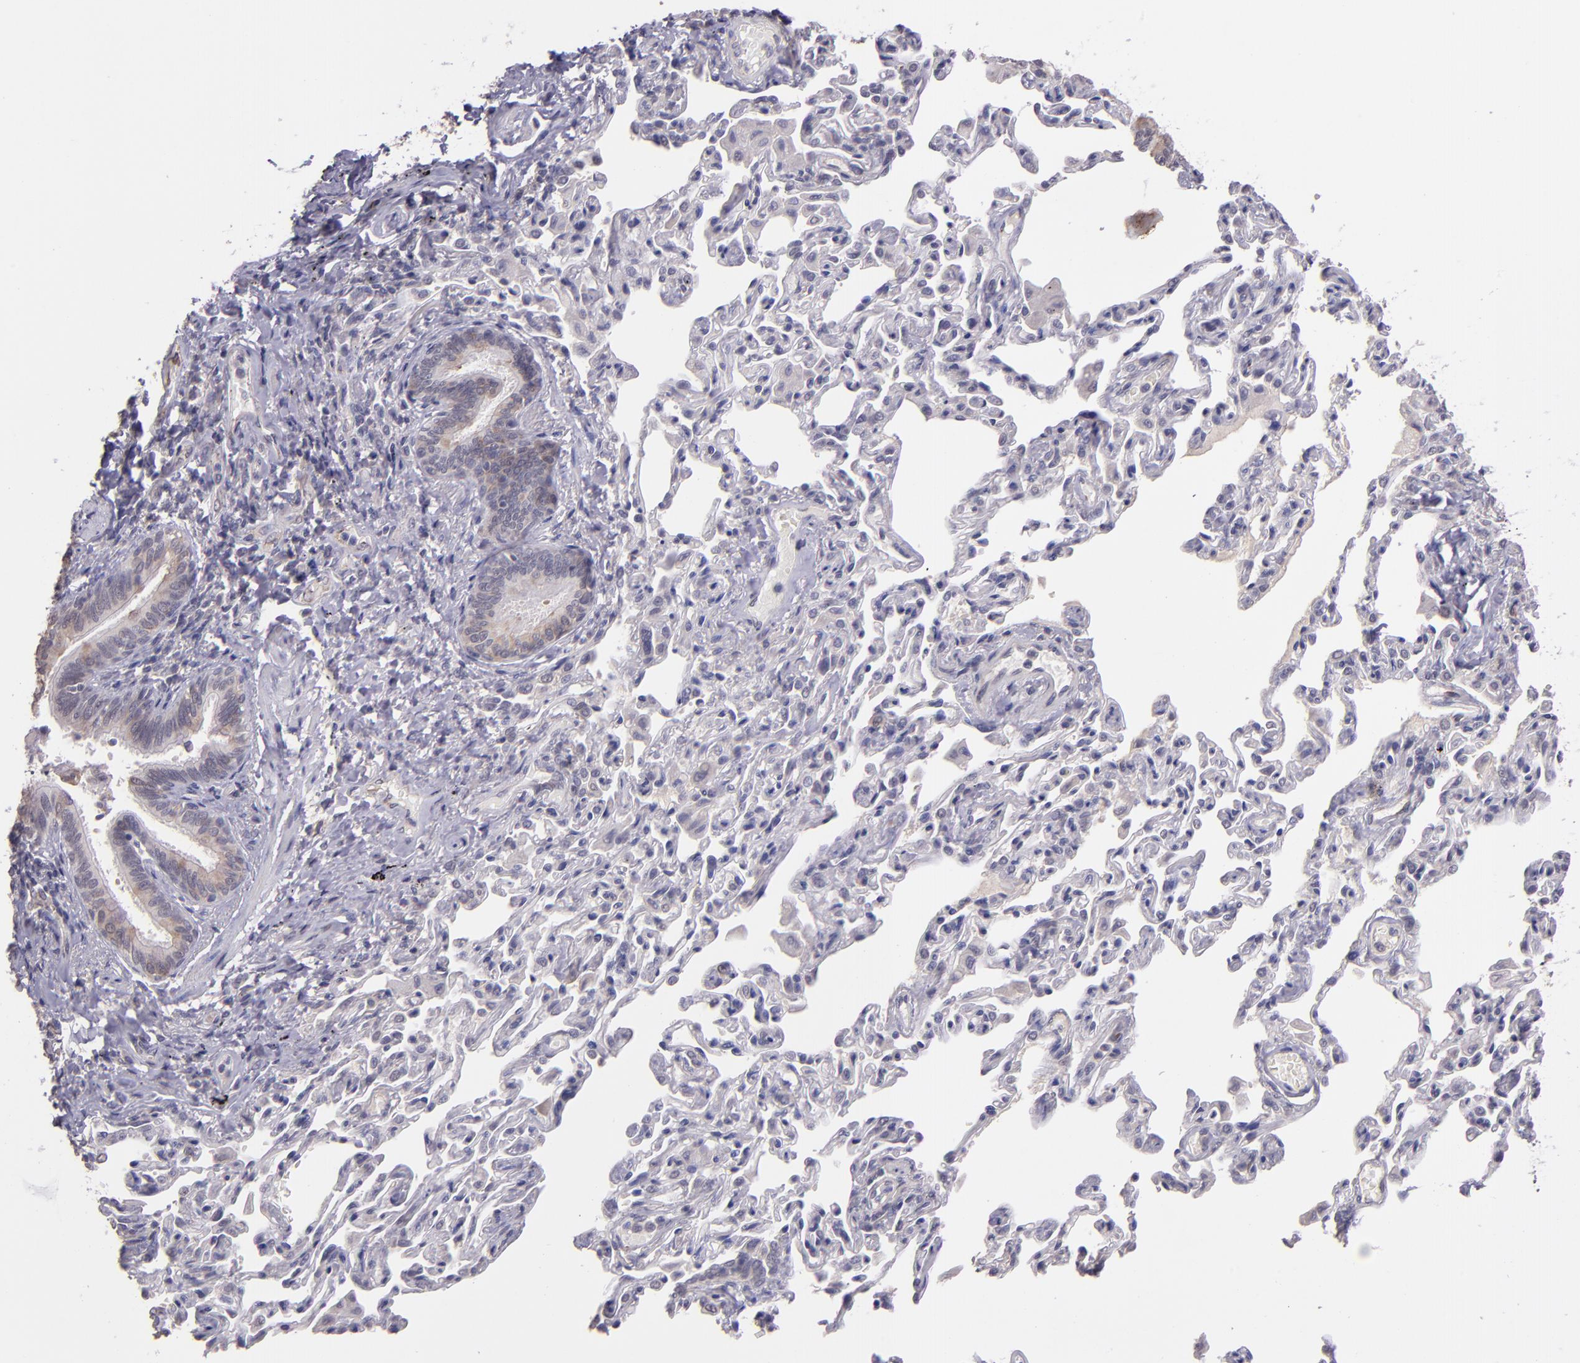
{"staining": {"intensity": "negative", "quantity": "none", "location": "none"}, "tissue": "bronchus", "cell_type": "Respiratory epithelial cells", "image_type": "normal", "snomed": [{"axis": "morphology", "description": "Normal tissue, NOS"}, {"axis": "topography", "description": "Lung"}], "caption": "Protein analysis of benign bronchus reveals no significant positivity in respiratory epithelial cells. The staining is performed using DAB brown chromogen with nuclei counter-stained in using hematoxylin.", "gene": "TAF7L", "patient": {"sex": "male", "age": 64}}